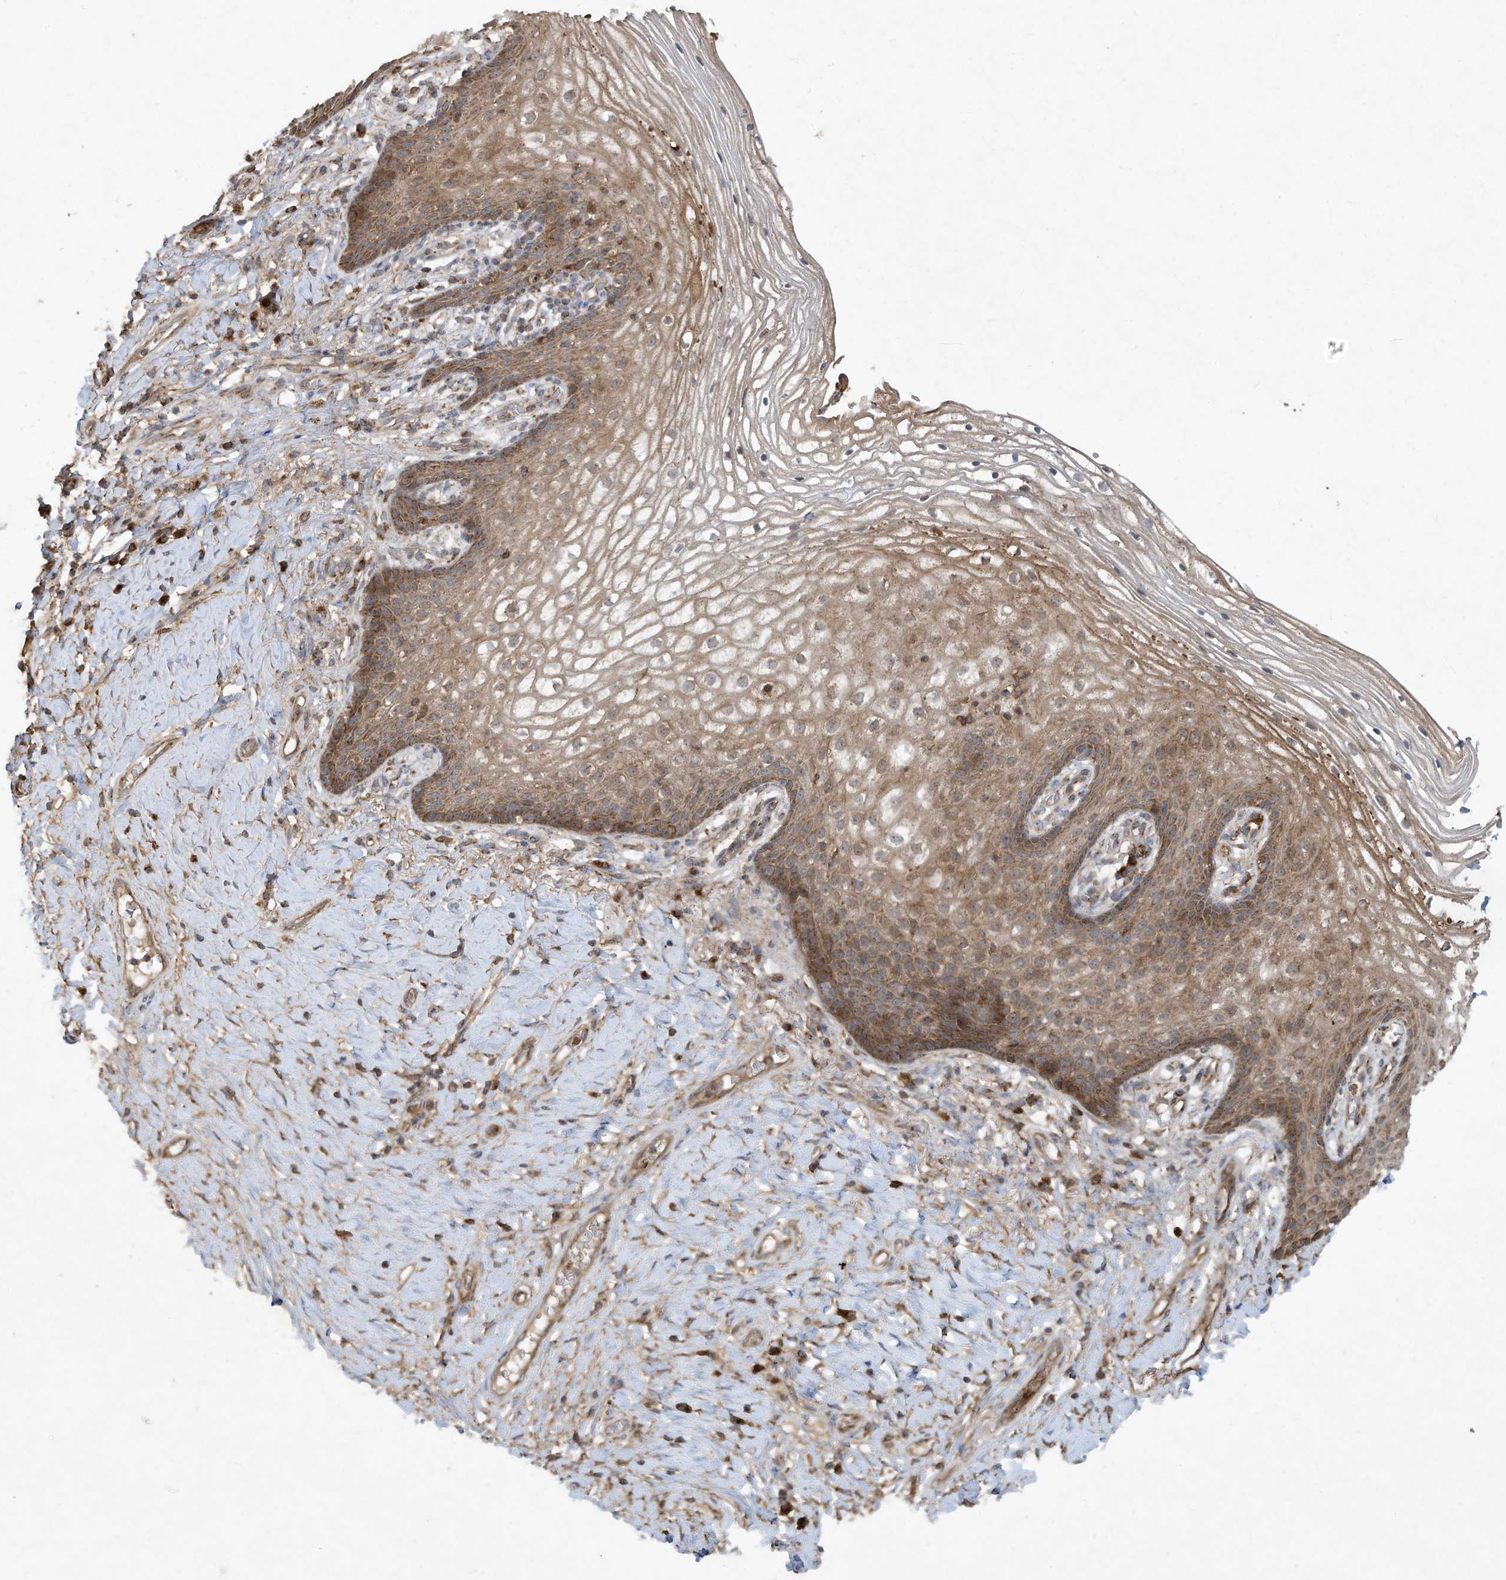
{"staining": {"intensity": "moderate", "quantity": "25%-75%", "location": "cytoplasmic/membranous"}, "tissue": "vagina", "cell_type": "Squamous epithelial cells", "image_type": "normal", "snomed": [{"axis": "morphology", "description": "Normal tissue, NOS"}, {"axis": "topography", "description": "Vagina"}], "caption": "Immunohistochemistry (IHC) staining of normal vagina, which demonstrates medium levels of moderate cytoplasmic/membranous expression in approximately 25%-75% of squamous epithelial cells indicating moderate cytoplasmic/membranous protein staining. The staining was performed using DAB (3,3'-diaminobenzidine) (brown) for protein detection and nuclei were counterstained in hematoxylin (blue).", "gene": "C2orf74", "patient": {"sex": "female", "age": 60}}